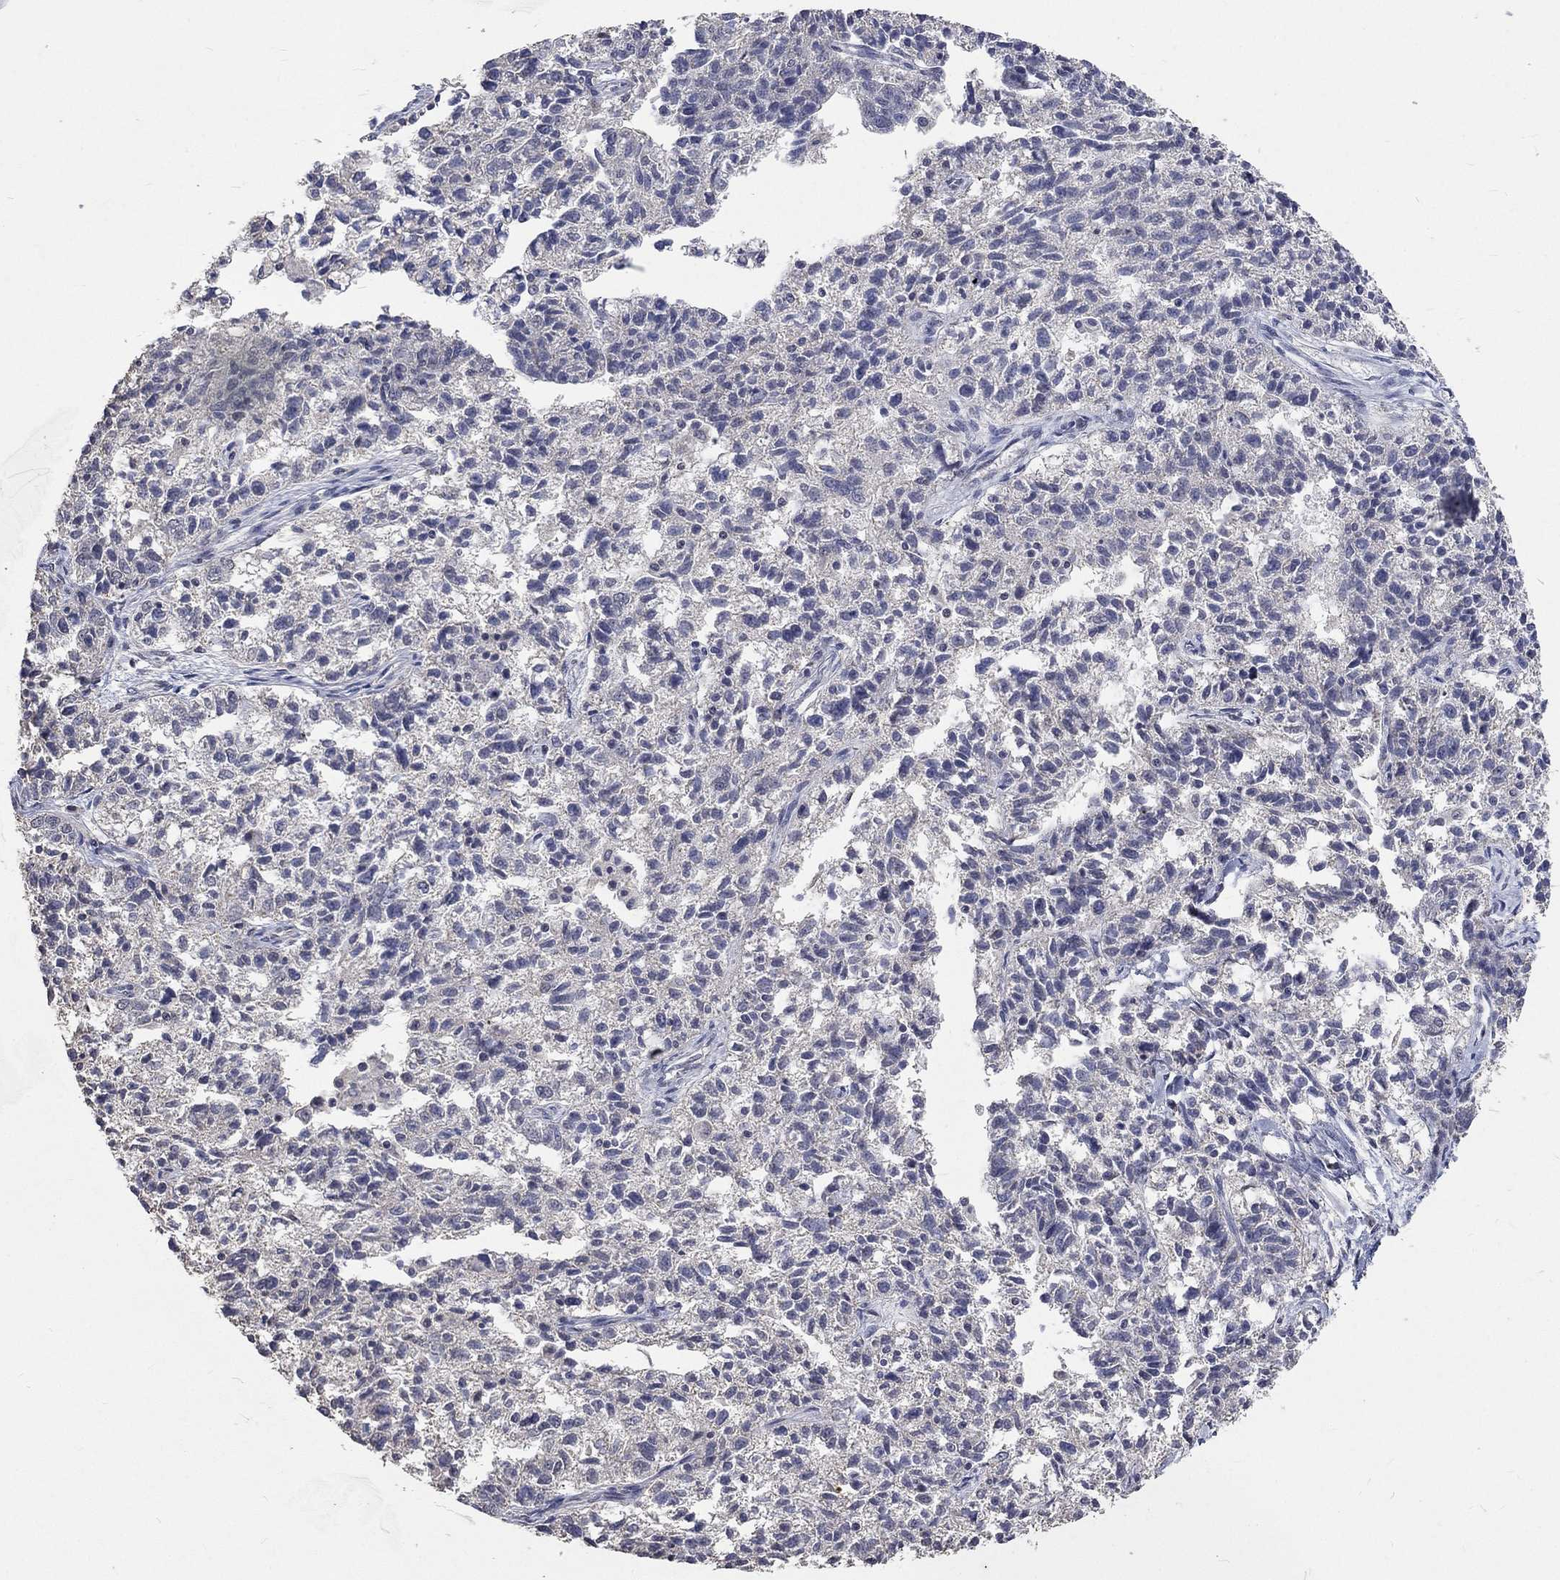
{"staining": {"intensity": "negative", "quantity": "none", "location": "none"}, "tissue": "ovarian cancer", "cell_type": "Tumor cells", "image_type": "cancer", "snomed": [{"axis": "morphology", "description": "Cystadenocarcinoma, serous, NOS"}, {"axis": "topography", "description": "Ovary"}], "caption": "Tumor cells show no significant protein staining in ovarian serous cystadenocarcinoma. Nuclei are stained in blue.", "gene": "SPATA33", "patient": {"sex": "female", "age": 71}}